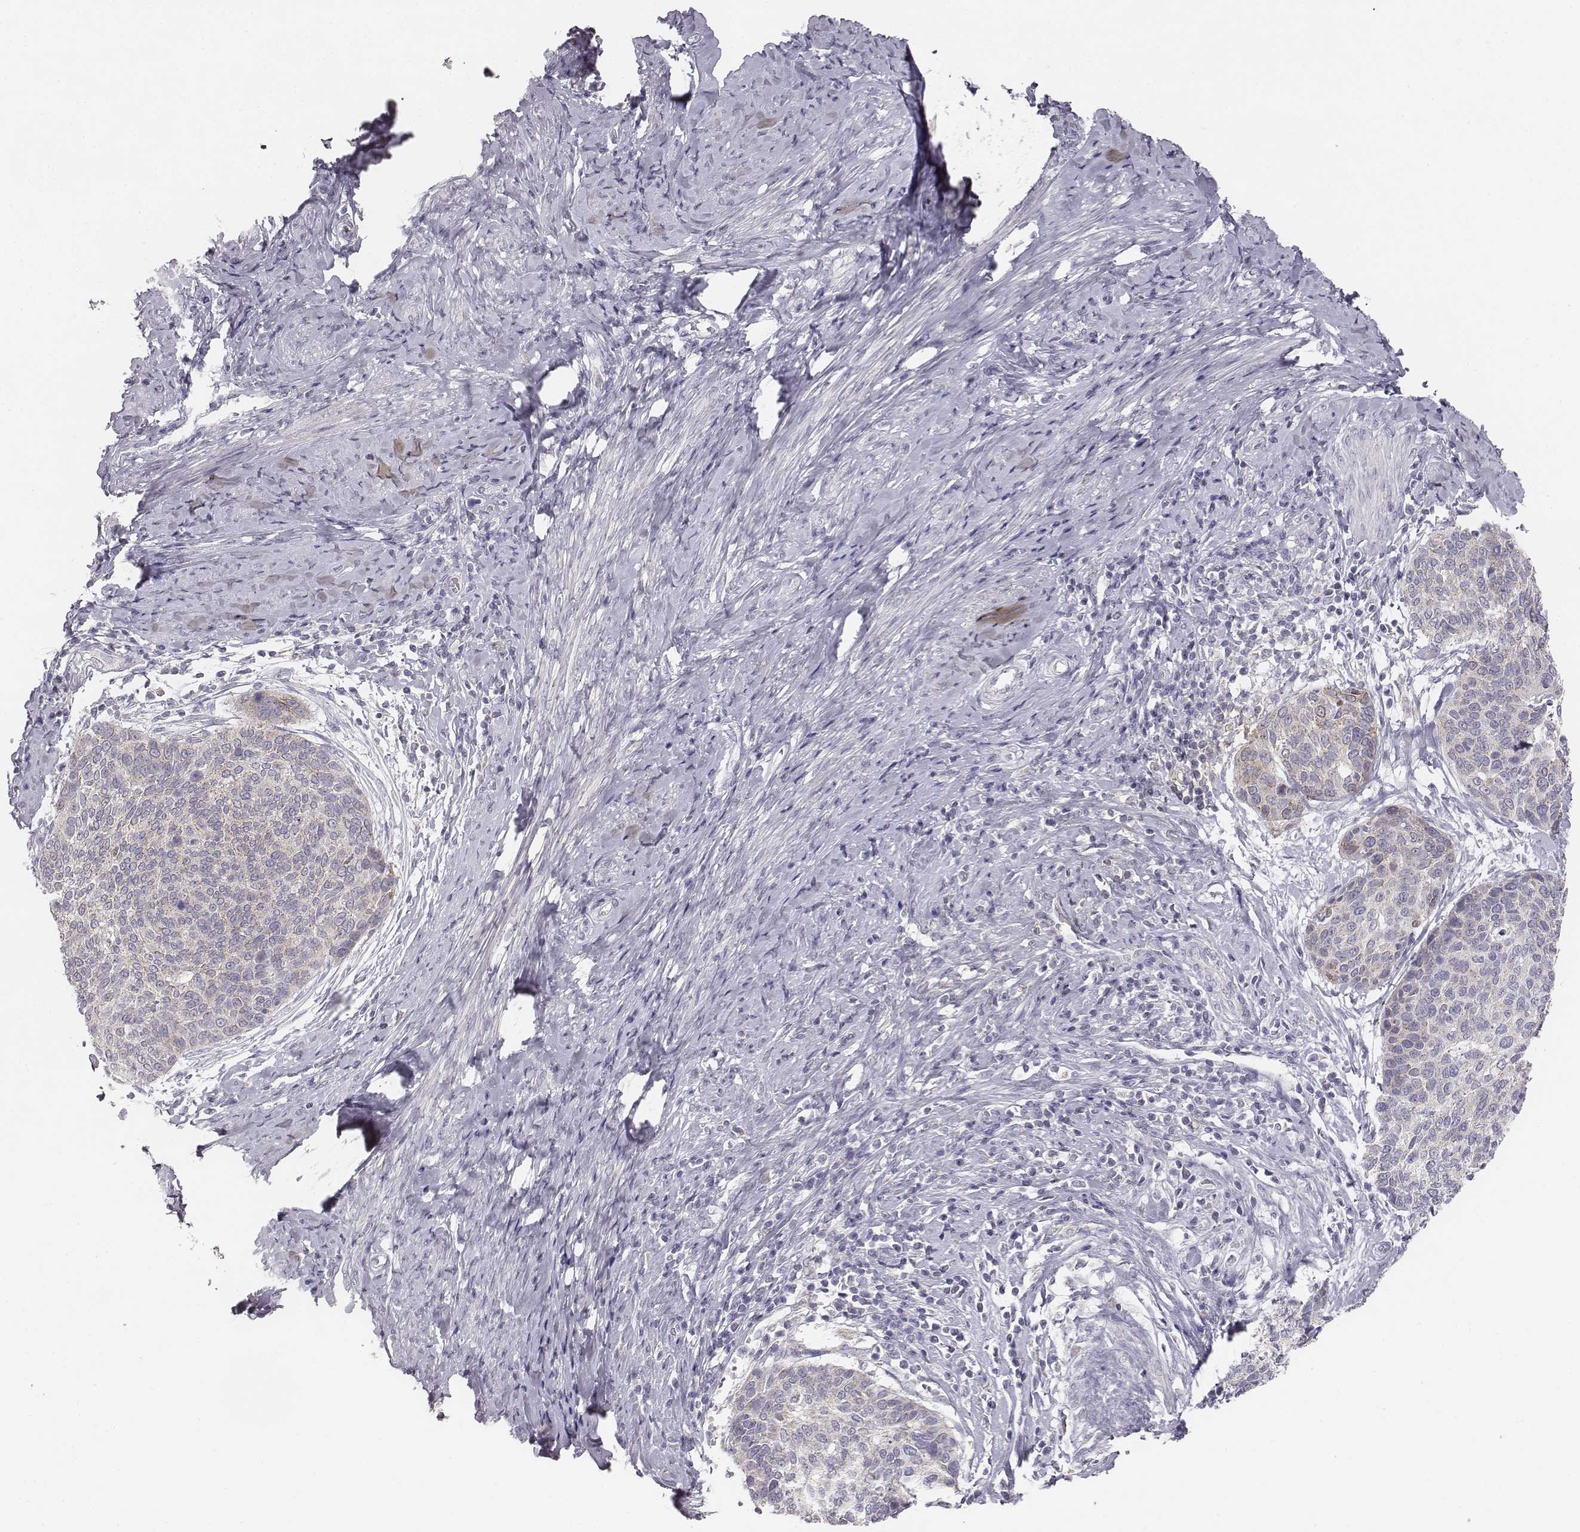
{"staining": {"intensity": "weak", "quantity": "<25%", "location": "cytoplasmic/membranous"}, "tissue": "cervical cancer", "cell_type": "Tumor cells", "image_type": "cancer", "snomed": [{"axis": "morphology", "description": "Squamous cell carcinoma, NOS"}, {"axis": "topography", "description": "Cervix"}], "caption": "A photomicrograph of cervical cancer stained for a protein demonstrates no brown staining in tumor cells. (Stains: DAB immunohistochemistry (IHC) with hematoxylin counter stain, Microscopy: brightfield microscopy at high magnification).", "gene": "ABCD3", "patient": {"sex": "female", "age": 69}}